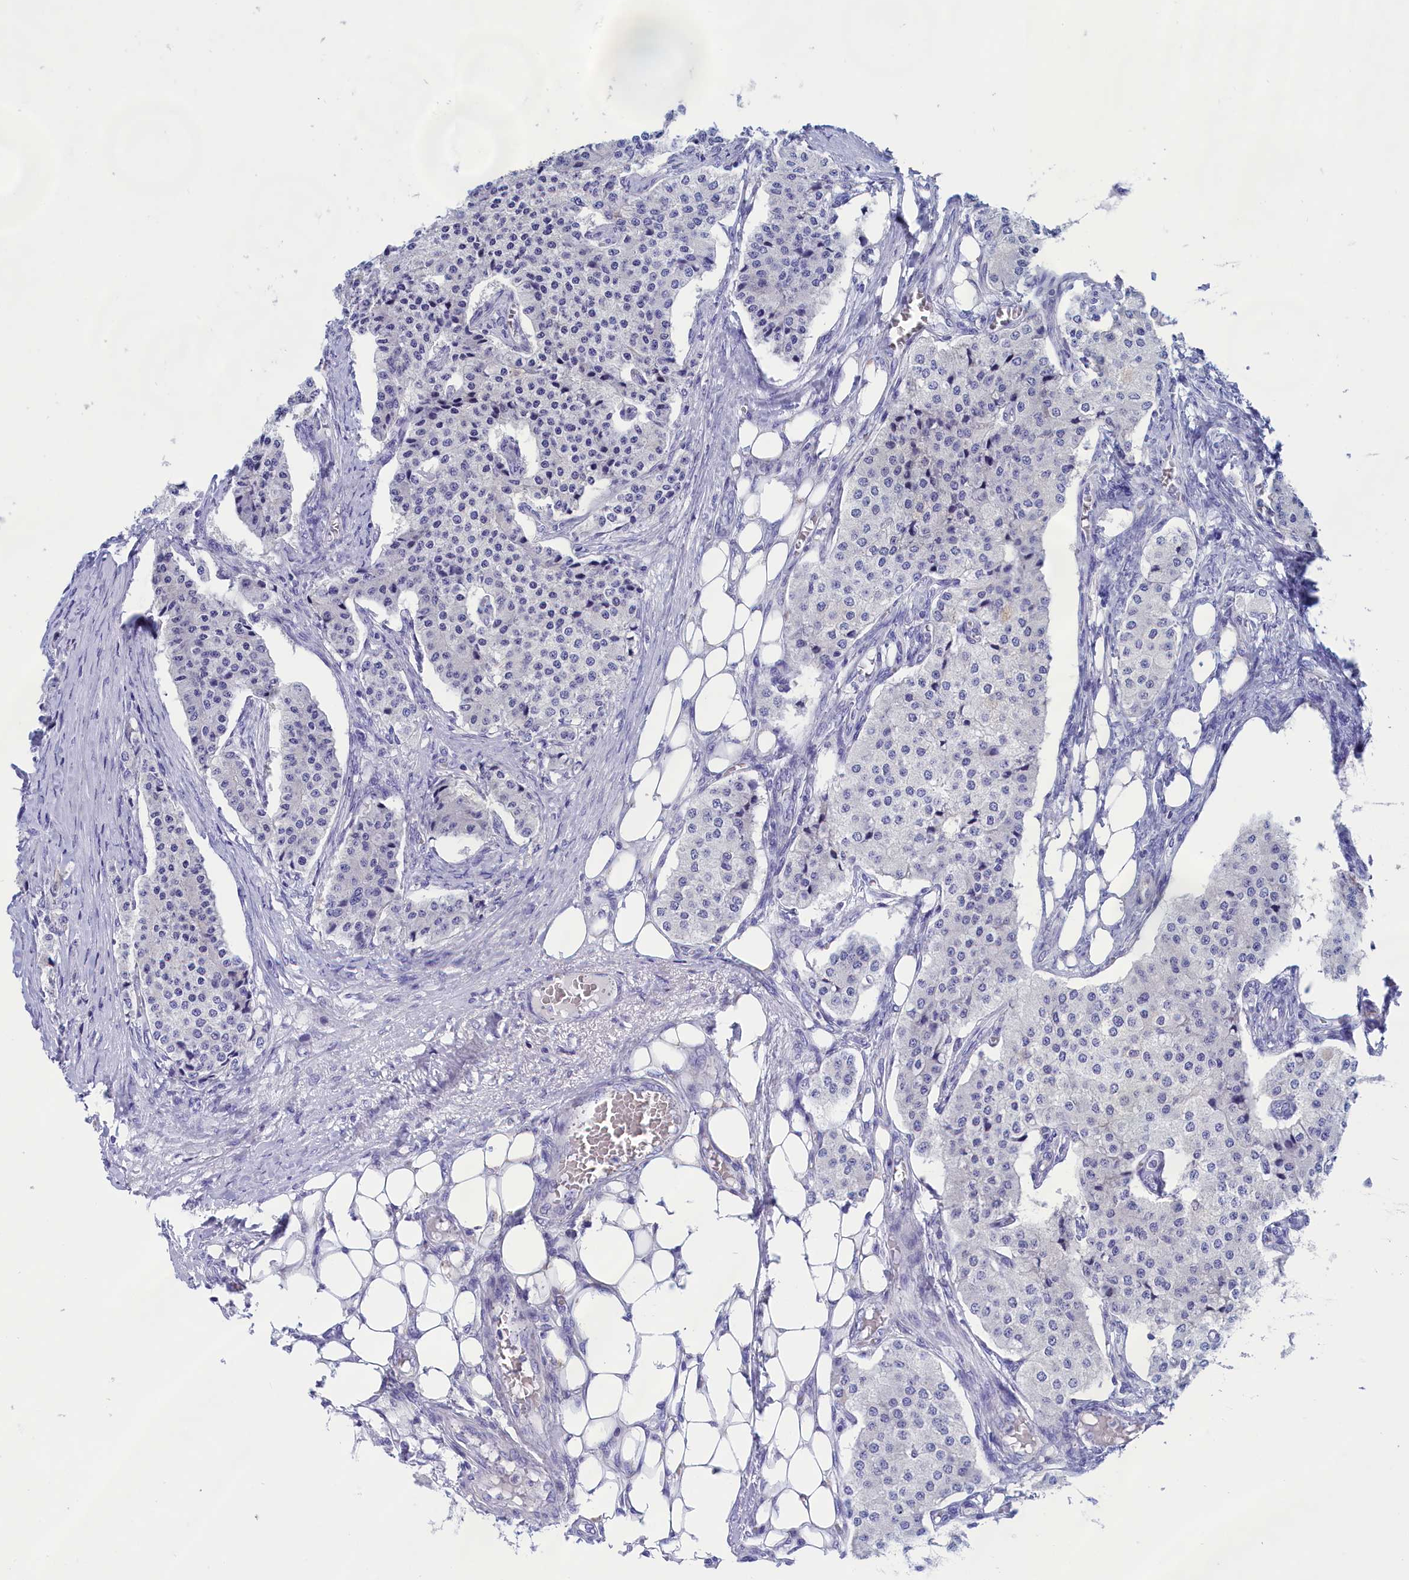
{"staining": {"intensity": "negative", "quantity": "none", "location": "none"}, "tissue": "carcinoid", "cell_type": "Tumor cells", "image_type": "cancer", "snomed": [{"axis": "morphology", "description": "Carcinoid, malignant, NOS"}, {"axis": "topography", "description": "Colon"}], "caption": "Immunohistochemical staining of carcinoid shows no significant expression in tumor cells. (DAB (3,3'-diaminobenzidine) immunohistochemistry (IHC), high magnification).", "gene": "VPS35L", "patient": {"sex": "female", "age": 52}}